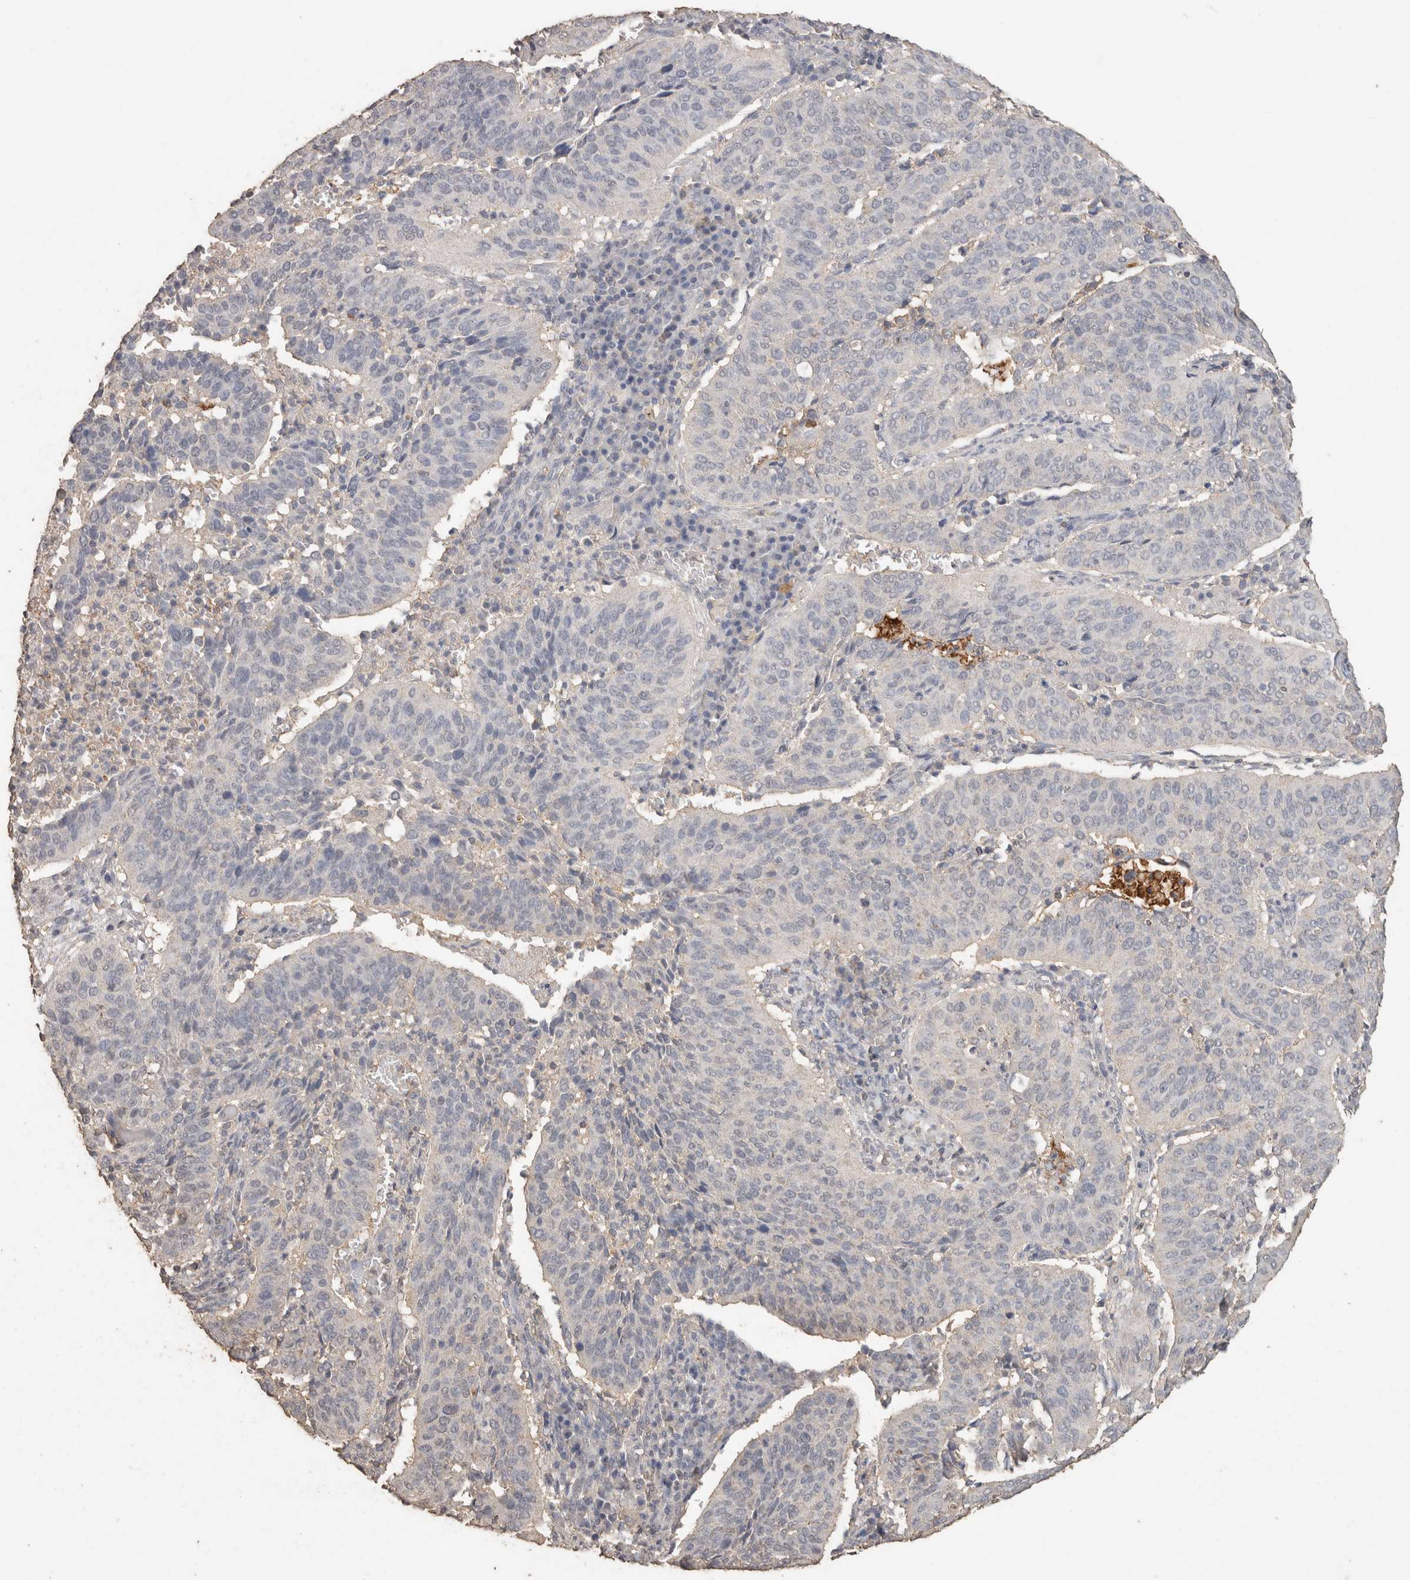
{"staining": {"intensity": "negative", "quantity": "none", "location": "none"}, "tissue": "cervical cancer", "cell_type": "Tumor cells", "image_type": "cancer", "snomed": [{"axis": "morphology", "description": "Normal tissue, NOS"}, {"axis": "morphology", "description": "Squamous cell carcinoma, NOS"}, {"axis": "topography", "description": "Cervix"}], "caption": "This is an IHC micrograph of human cervical cancer. There is no staining in tumor cells.", "gene": "CX3CL1", "patient": {"sex": "female", "age": 39}}